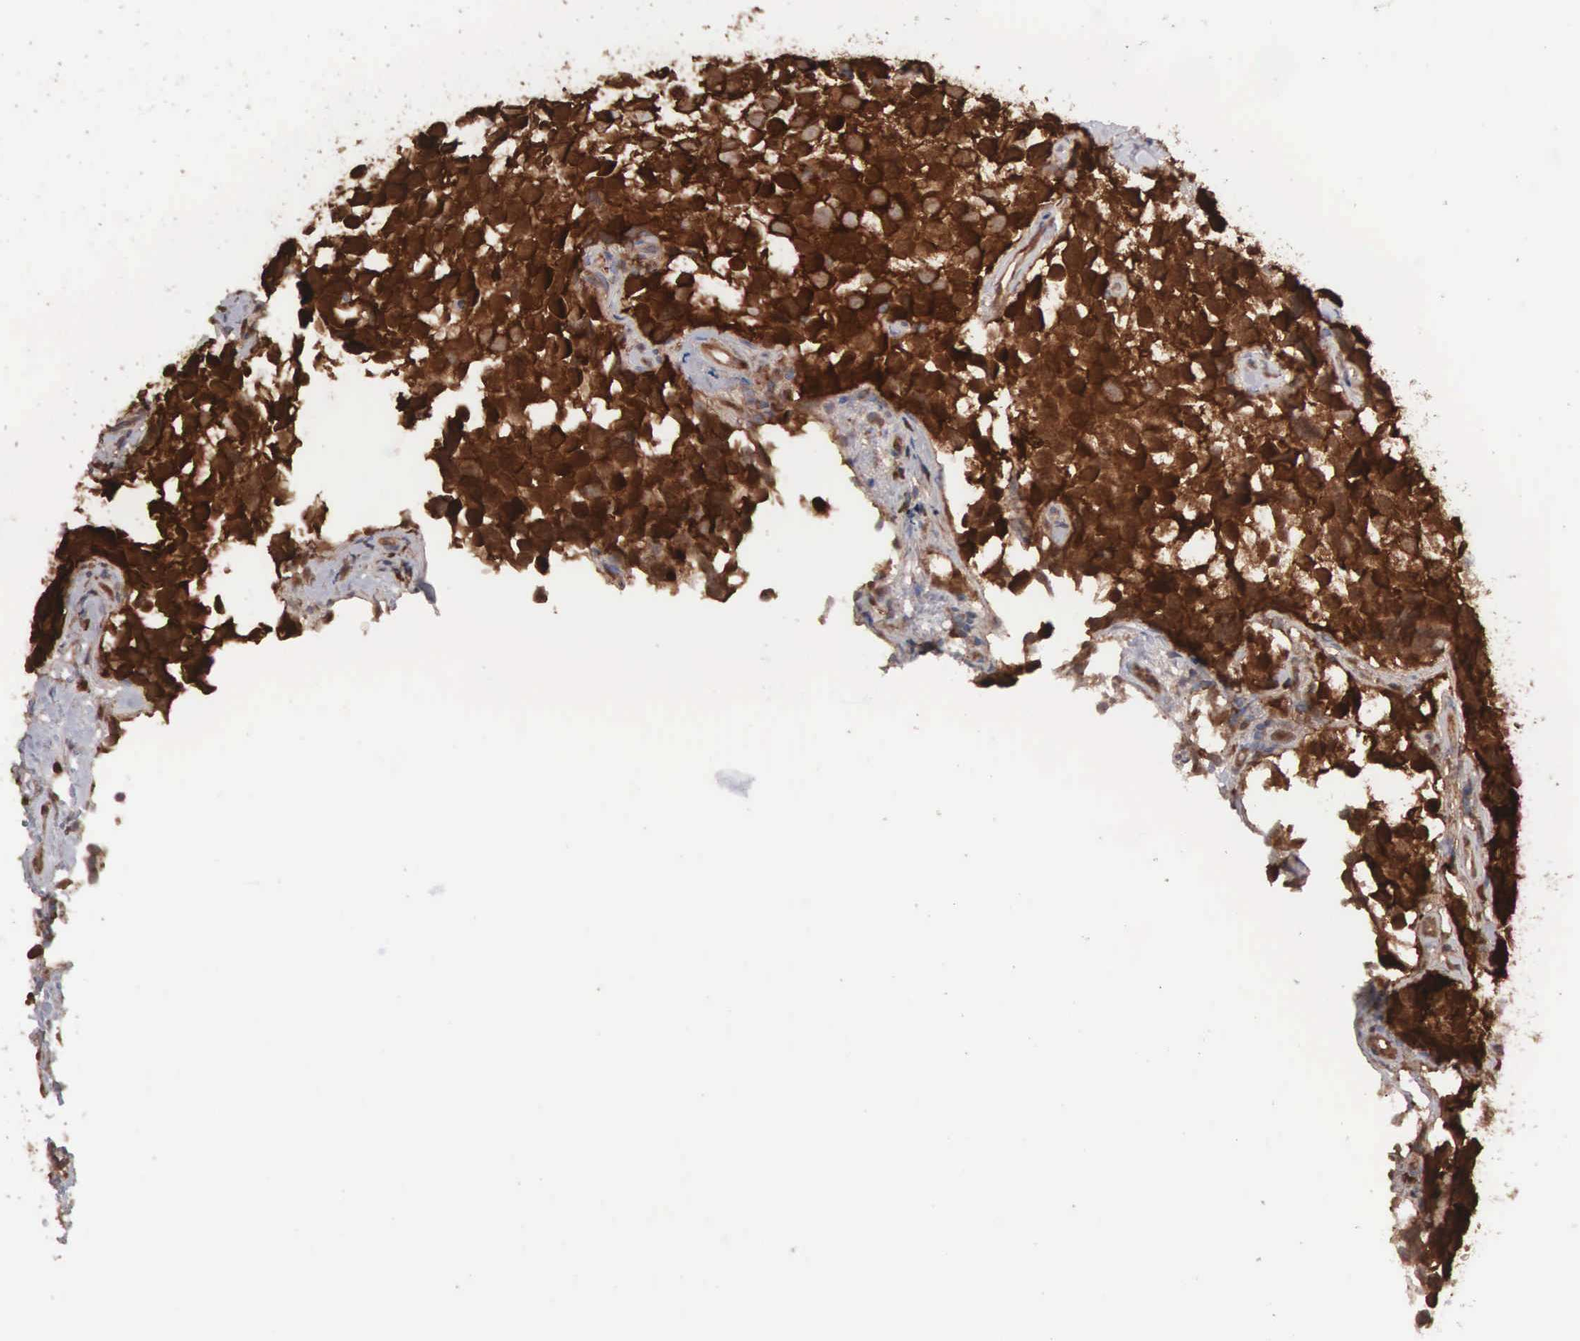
{"staining": {"intensity": "strong", "quantity": ">75%", "location": "cytoplasmic/membranous"}, "tissue": "testis cancer", "cell_type": "Tumor cells", "image_type": "cancer", "snomed": [{"axis": "morphology", "description": "Seminoma, NOS"}, {"axis": "topography", "description": "Testis"}], "caption": "Testis seminoma stained for a protein demonstrates strong cytoplasmic/membranous positivity in tumor cells.", "gene": "MTHFD1", "patient": {"sex": "male", "age": 39}}